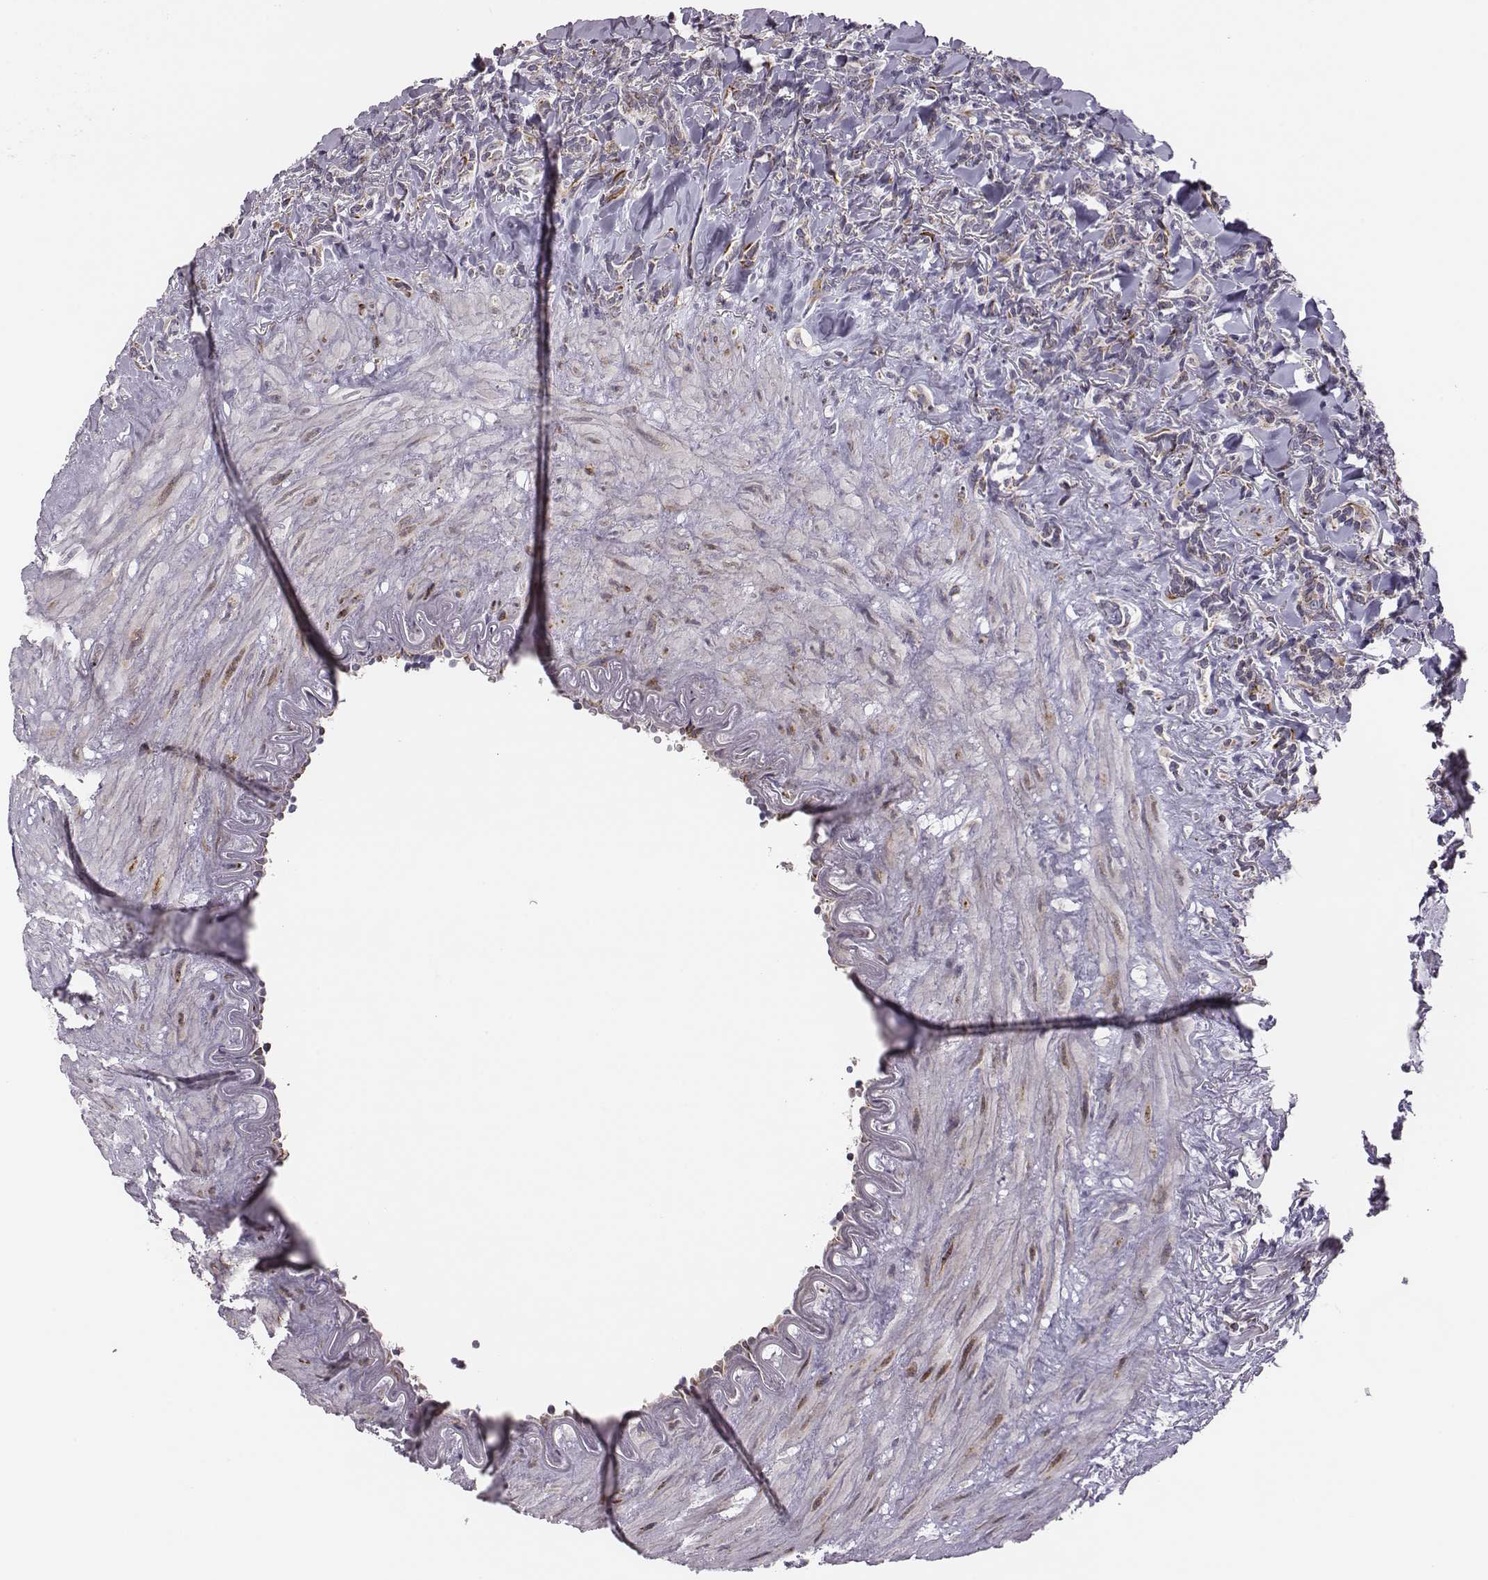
{"staining": {"intensity": "negative", "quantity": "none", "location": "none"}, "tissue": "lymphoma", "cell_type": "Tumor cells", "image_type": "cancer", "snomed": [{"axis": "morphology", "description": "Malignant lymphoma, non-Hodgkin's type, Low grade"}, {"axis": "topography", "description": "Lymph node"}], "caption": "An immunohistochemistry (IHC) image of malignant lymphoma, non-Hodgkin's type (low-grade) is shown. There is no staining in tumor cells of malignant lymphoma, non-Hodgkin's type (low-grade). Nuclei are stained in blue.", "gene": "SELENOI", "patient": {"sex": "female", "age": 56}}